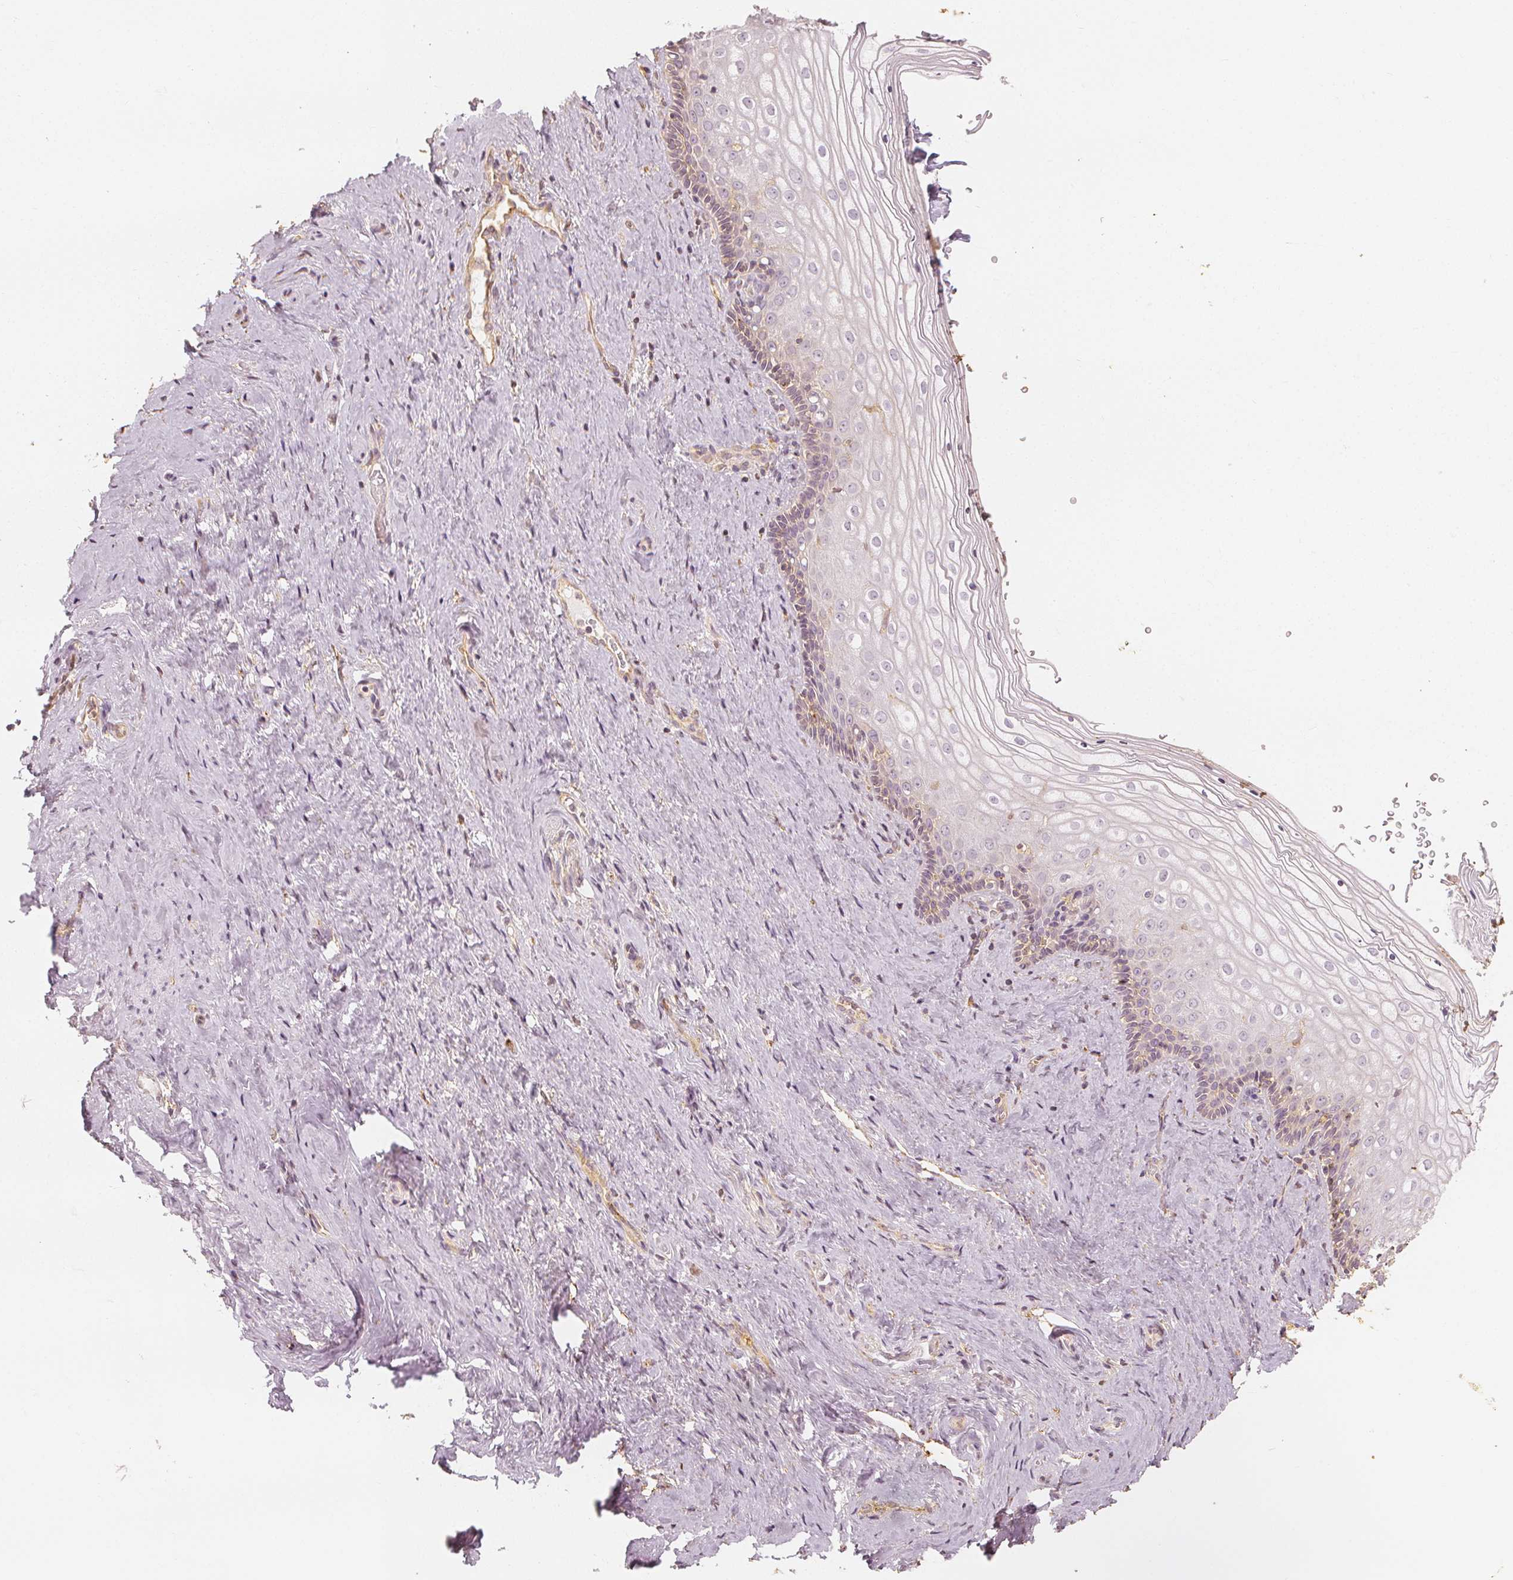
{"staining": {"intensity": "weak", "quantity": "<25%", "location": "cytoplasmic/membranous"}, "tissue": "vagina", "cell_type": "Squamous epithelial cells", "image_type": "normal", "snomed": [{"axis": "morphology", "description": "Normal tissue, NOS"}, {"axis": "topography", "description": "Vagina"}], "caption": "An IHC photomicrograph of unremarkable vagina is shown. There is no staining in squamous epithelial cells of vagina.", "gene": "ARHGAP26", "patient": {"sex": "female", "age": 42}}